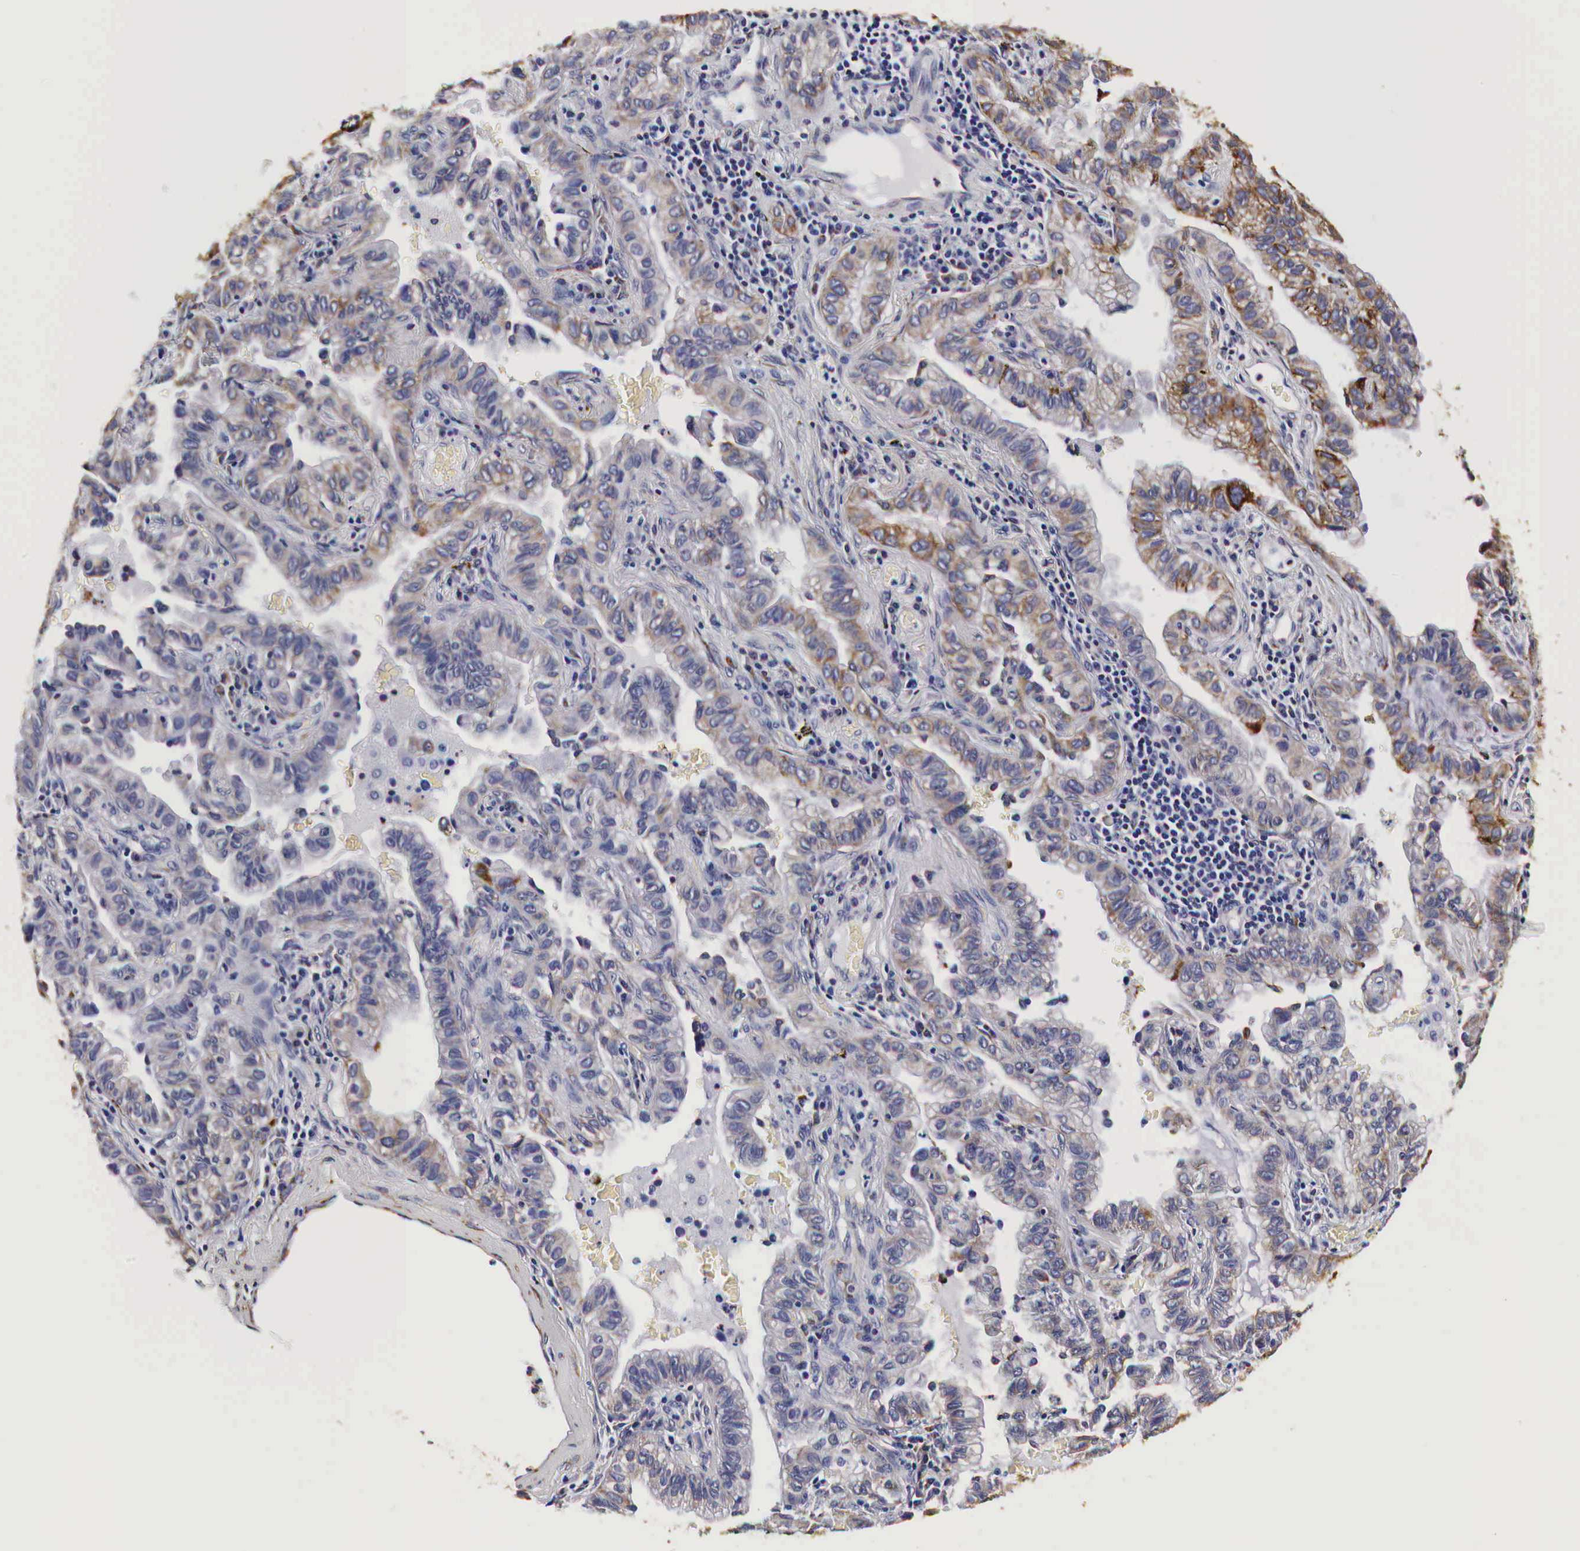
{"staining": {"intensity": "moderate", "quantity": "25%-75%", "location": "cytoplasmic/membranous"}, "tissue": "lung cancer", "cell_type": "Tumor cells", "image_type": "cancer", "snomed": [{"axis": "morphology", "description": "Adenocarcinoma, NOS"}, {"axis": "topography", "description": "Lung"}], "caption": "IHC micrograph of neoplastic tissue: lung cancer stained using IHC displays medium levels of moderate protein expression localized specifically in the cytoplasmic/membranous of tumor cells, appearing as a cytoplasmic/membranous brown color.", "gene": "CKAP4", "patient": {"sex": "female", "age": 50}}